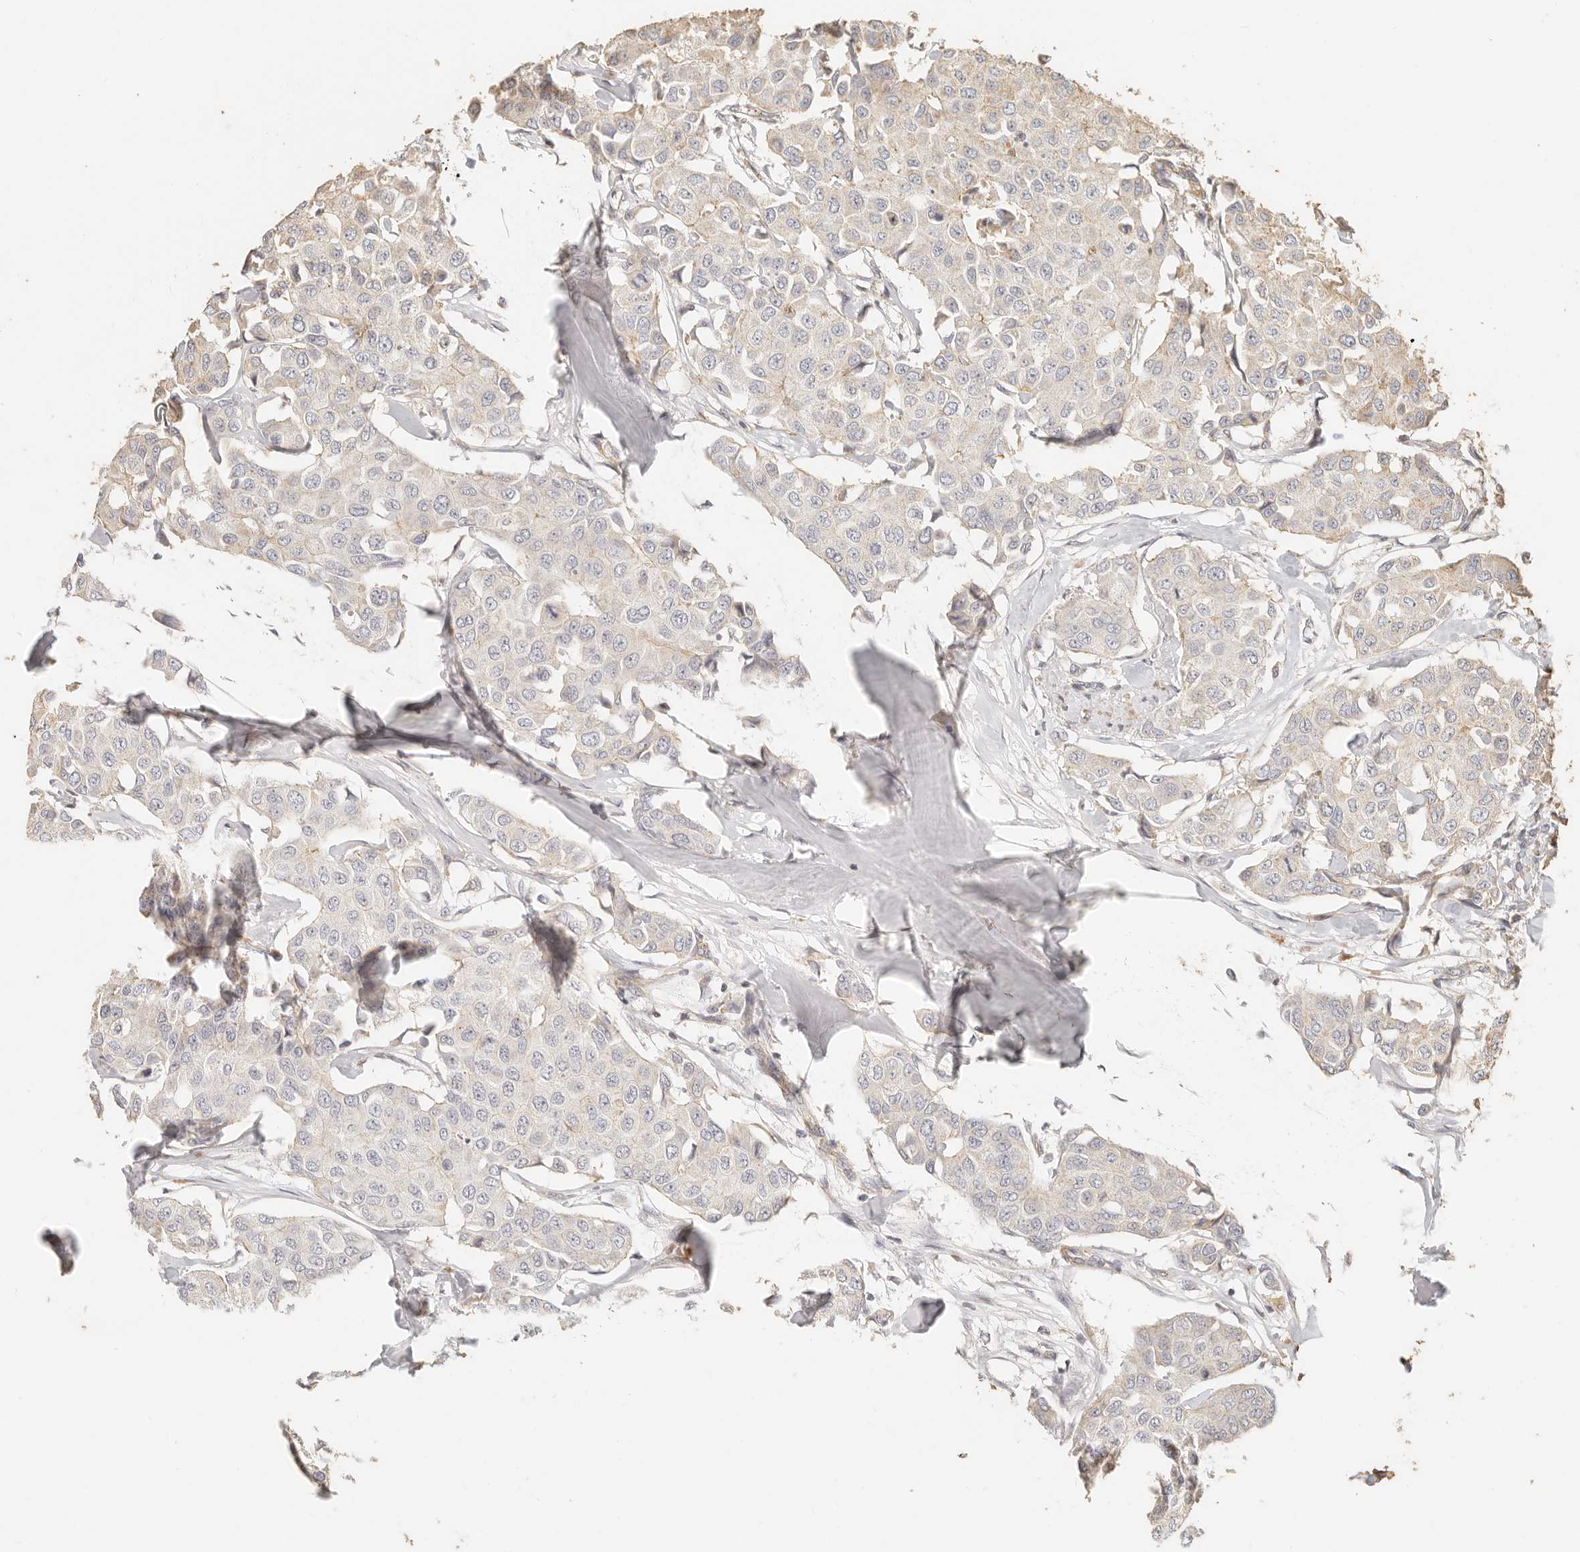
{"staining": {"intensity": "negative", "quantity": "none", "location": "none"}, "tissue": "breast cancer", "cell_type": "Tumor cells", "image_type": "cancer", "snomed": [{"axis": "morphology", "description": "Duct carcinoma"}, {"axis": "topography", "description": "Breast"}], "caption": "Tumor cells show no significant positivity in breast cancer.", "gene": "PTPN22", "patient": {"sex": "female", "age": 80}}